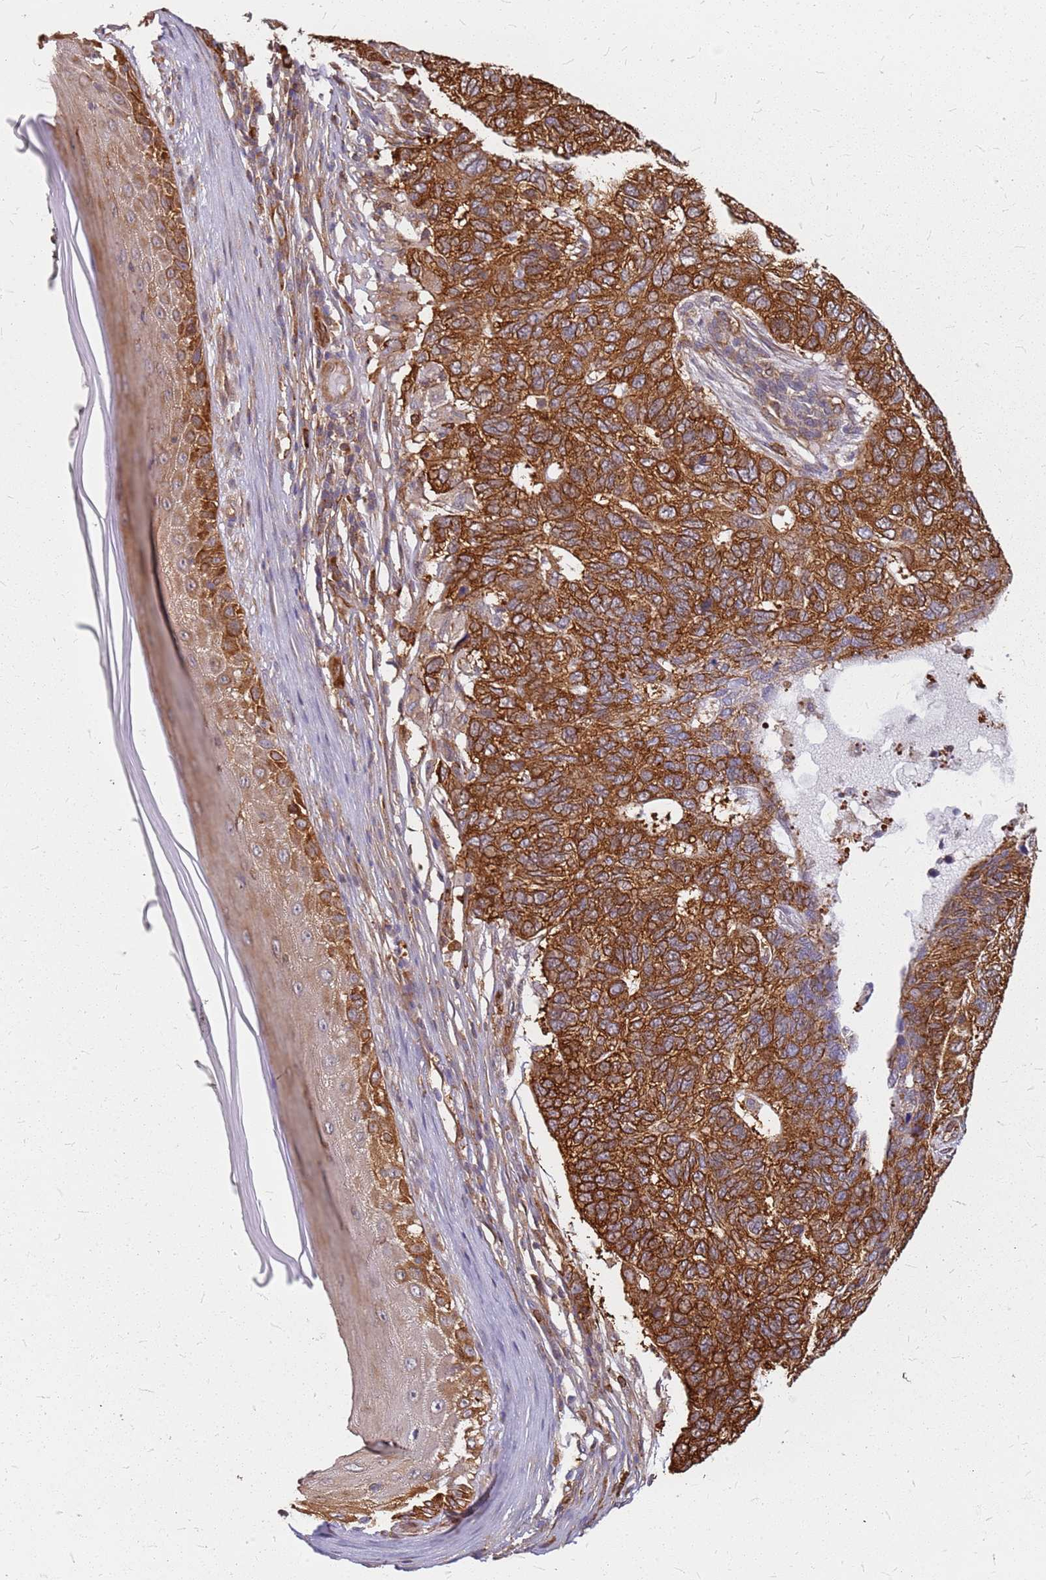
{"staining": {"intensity": "strong", "quantity": ">75%", "location": "cytoplasmic/membranous"}, "tissue": "skin cancer", "cell_type": "Tumor cells", "image_type": "cancer", "snomed": [{"axis": "morphology", "description": "Basal cell carcinoma"}, {"axis": "topography", "description": "Skin"}], "caption": "Skin cancer (basal cell carcinoma) stained with a protein marker displays strong staining in tumor cells.", "gene": "HDX", "patient": {"sex": "female", "age": 65}}